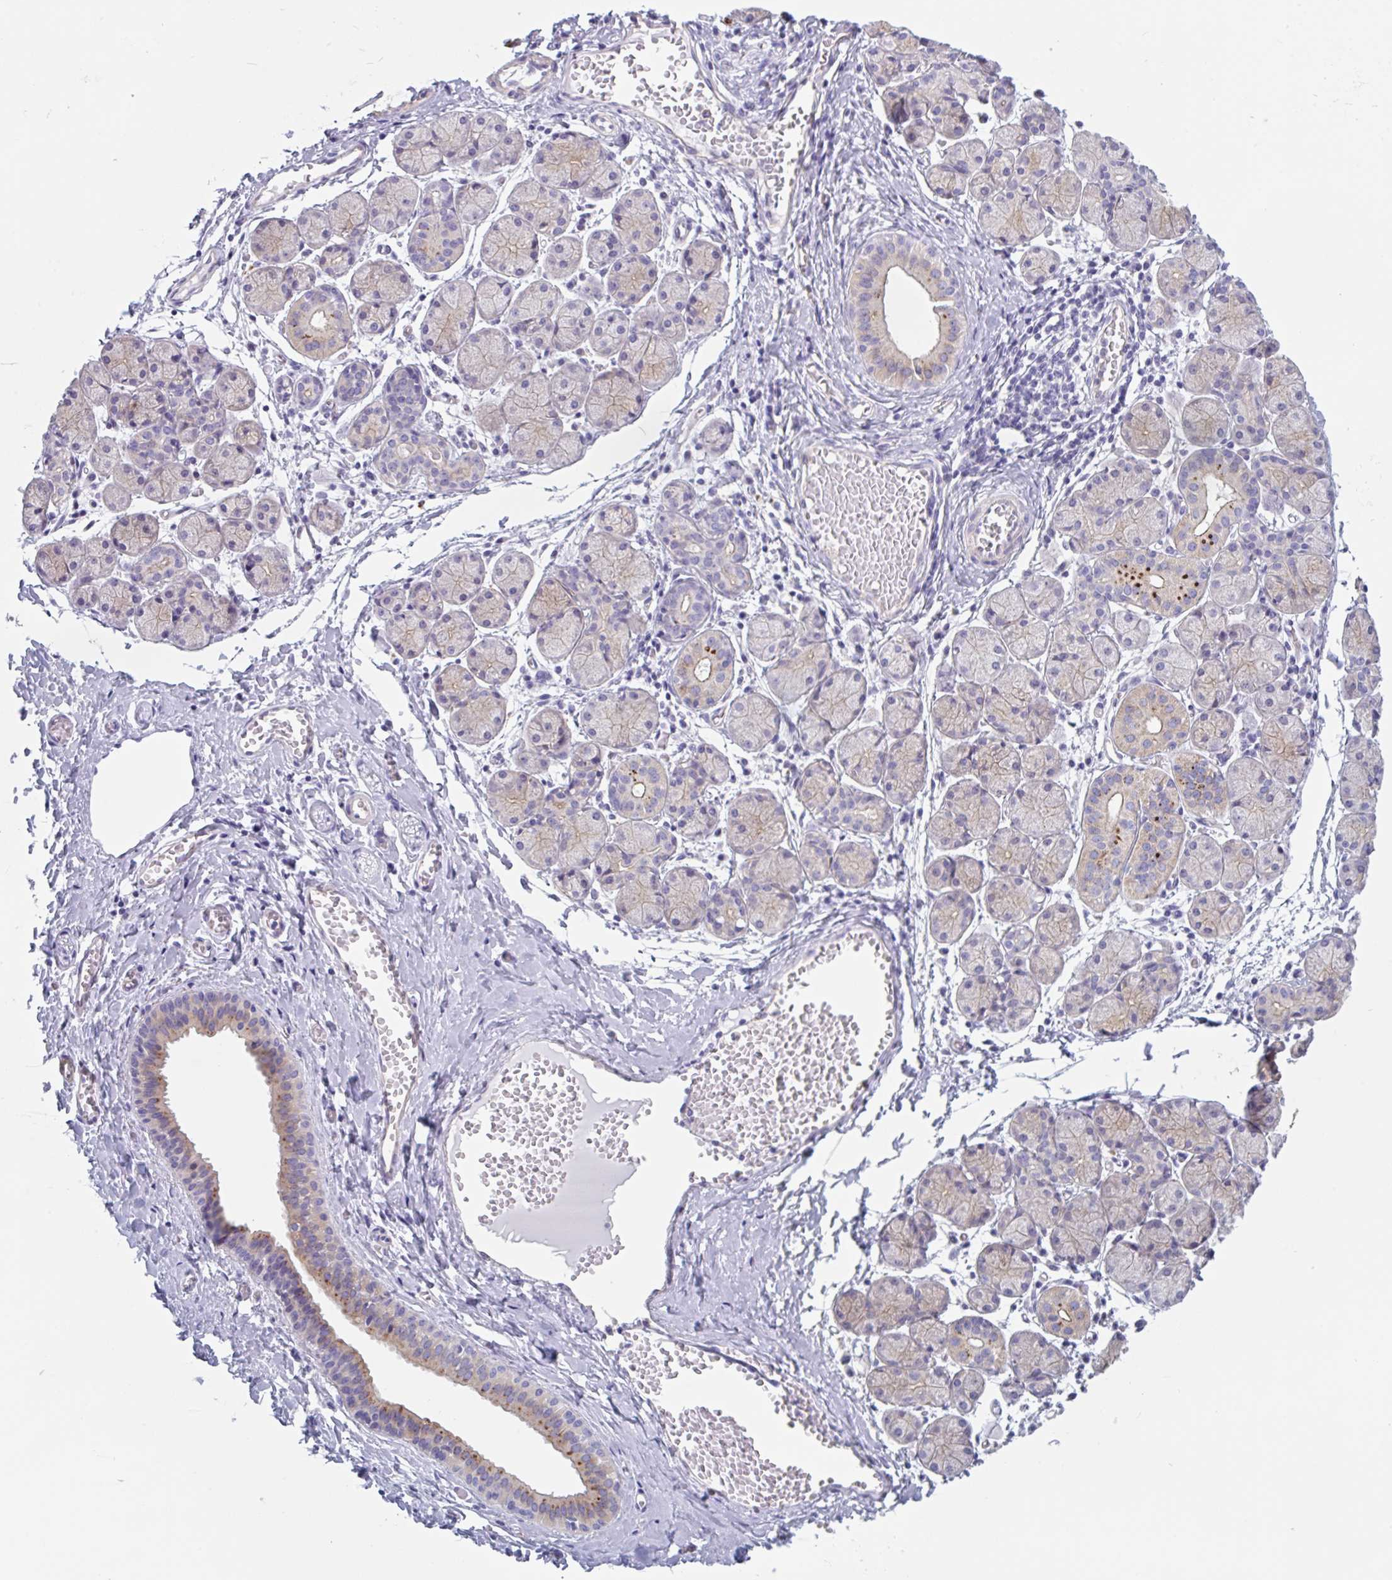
{"staining": {"intensity": "weak", "quantity": "25%-75%", "location": "cytoplasmic/membranous"}, "tissue": "salivary gland", "cell_type": "Glandular cells", "image_type": "normal", "snomed": [{"axis": "morphology", "description": "Normal tissue, NOS"}, {"axis": "topography", "description": "Salivary gland"}], "caption": "Brown immunohistochemical staining in unremarkable human salivary gland exhibits weak cytoplasmic/membranous positivity in approximately 25%-75% of glandular cells.", "gene": "LENG9", "patient": {"sex": "female", "age": 24}}